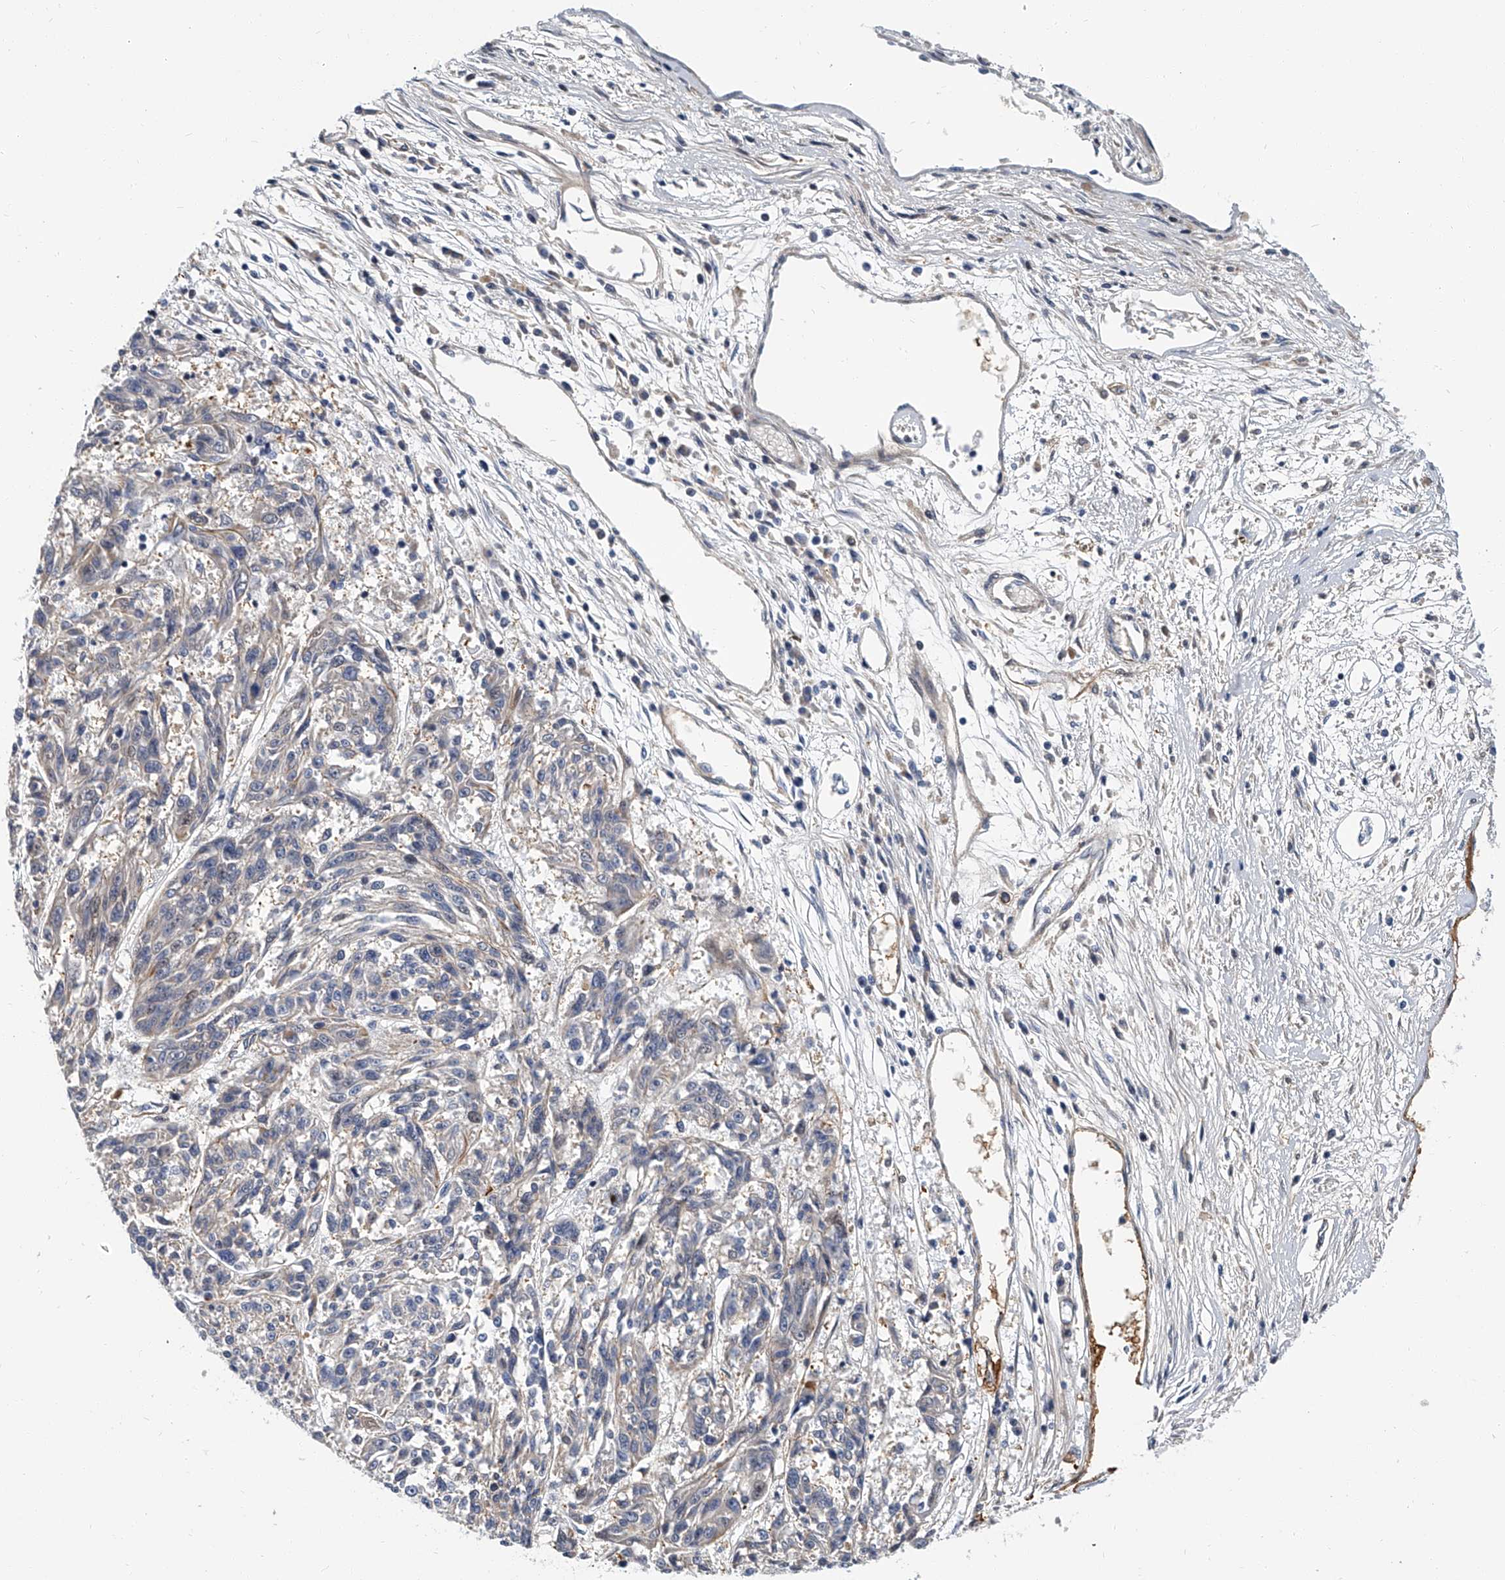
{"staining": {"intensity": "weak", "quantity": "<25%", "location": "cytoplasmic/membranous"}, "tissue": "melanoma", "cell_type": "Tumor cells", "image_type": "cancer", "snomed": [{"axis": "morphology", "description": "Malignant melanoma, NOS"}, {"axis": "topography", "description": "Skin"}], "caption": "The micrograph reveals no significant expression in tumor cells of melanoma.", "gene": "KIRREL1", "patient": {"sex": "male", "age": 53}}